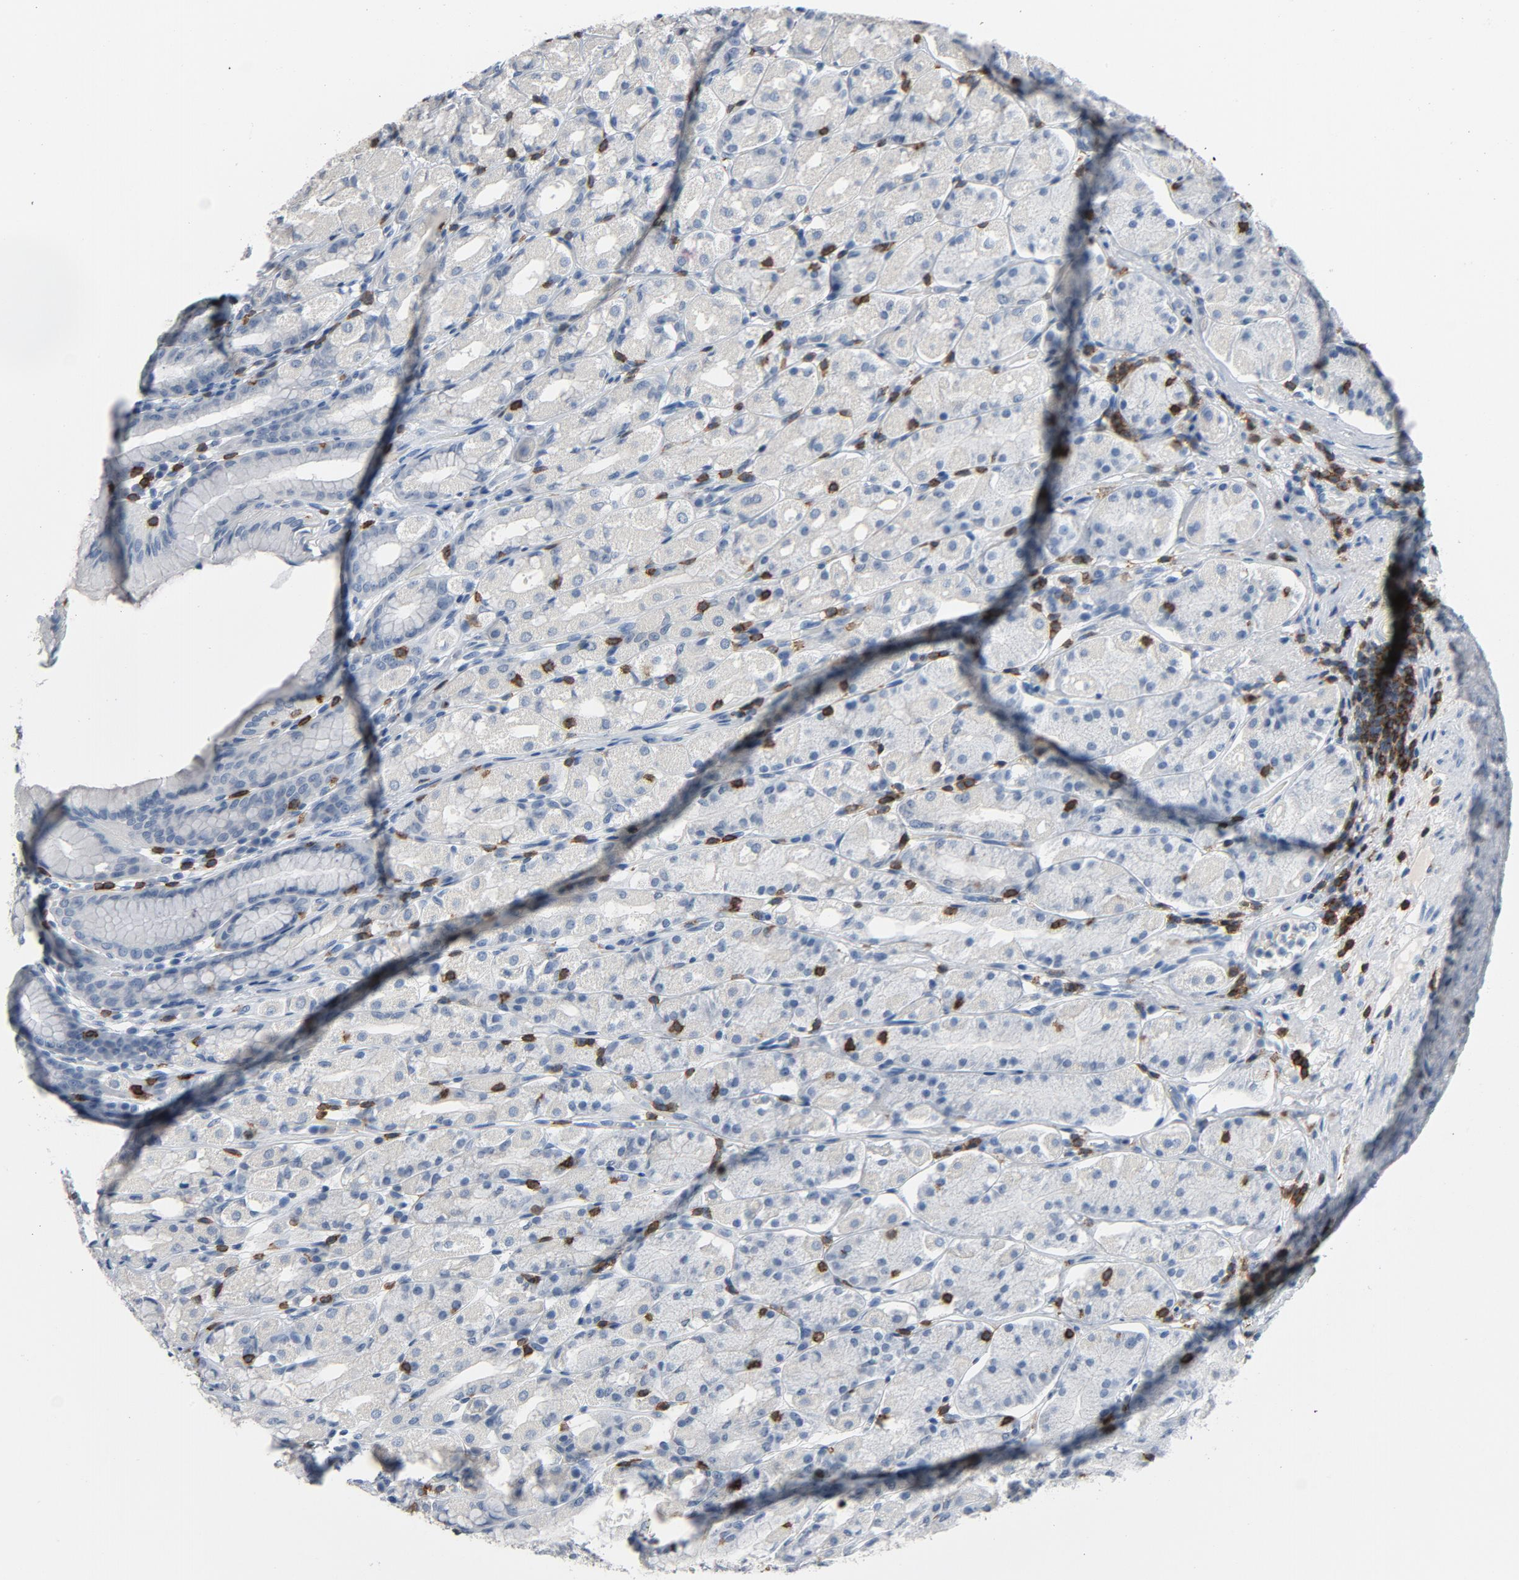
{"staining": {"intensity": "negative", "quantity": "none", "location": "none"}, "tissue": "stomach", "cell_type": "Glandular cells", "image_type": "normal", "snomed": [{"axis": "morphology", "description": "Normal tissue, NOS"}, {"axis": "topography", "description": "Stomach, upper"}], "caption": "Immunohistochemistry (IHC) micrograph of benign human stomach stained for a protein (brown), which displays no positivity in glandular cells. (IHC, brightfield microscopy, high magnification).", "gene": "LCK", "patient": {"sex": "male", "age": 68}}